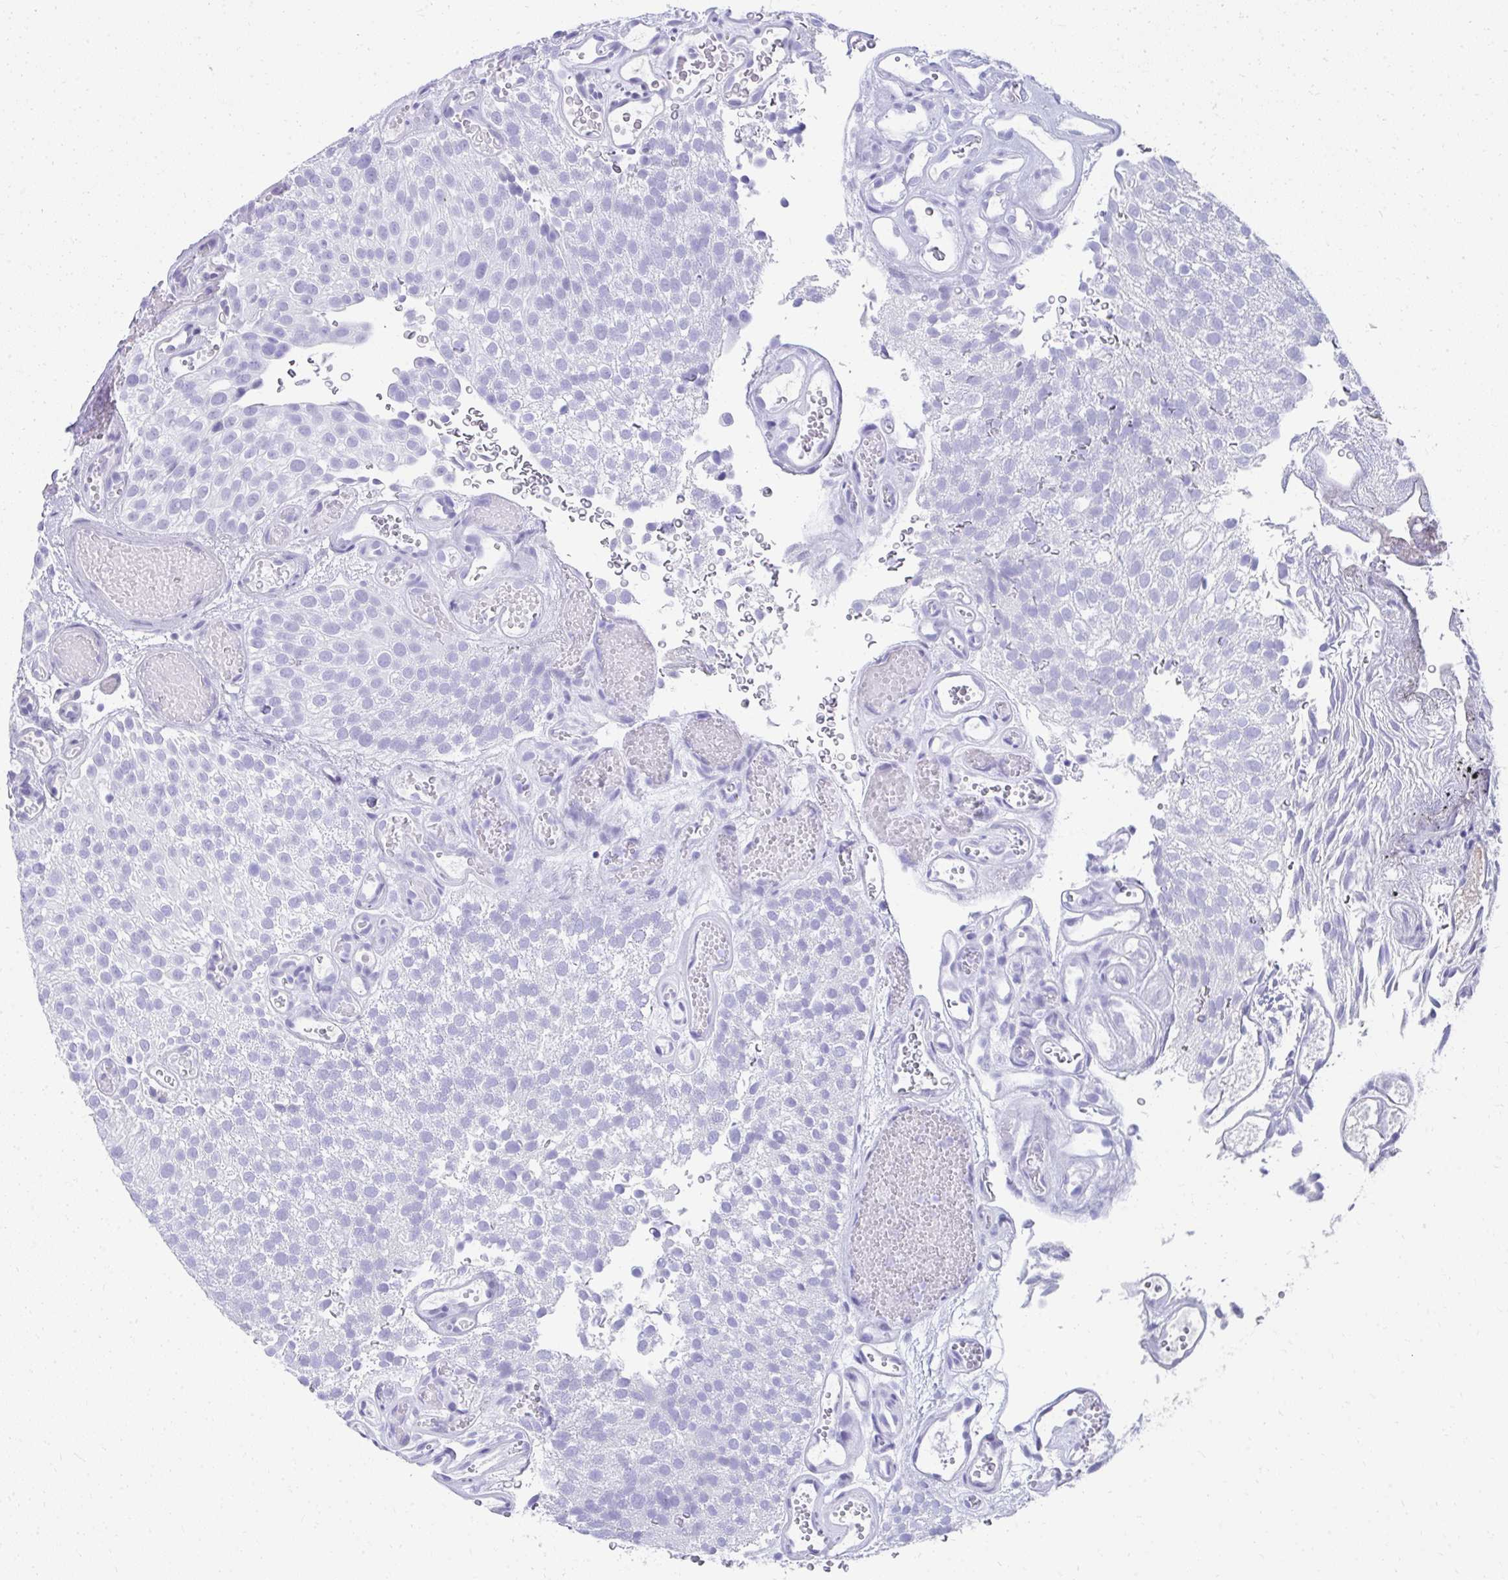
{"staining": {"intensity": "negative", "quantity": "none", "location": "none"}, "tissue": "urothelial cancer", "cell_type": "Tumor cells", "image_type": "cancer", "snomed": [{"axis": "morphology", "description": "Urothelial carcinoma, Low grade"}, {"axis": "topography", "description": "Urinary bladder"}], "caption": "The IHC histopathology image has no significant staining in tumor cells of urothelial carcinoma (low-grade) tissue.", "gene": "TNNT1", "patient": {"sex": "male", "age": 78}}